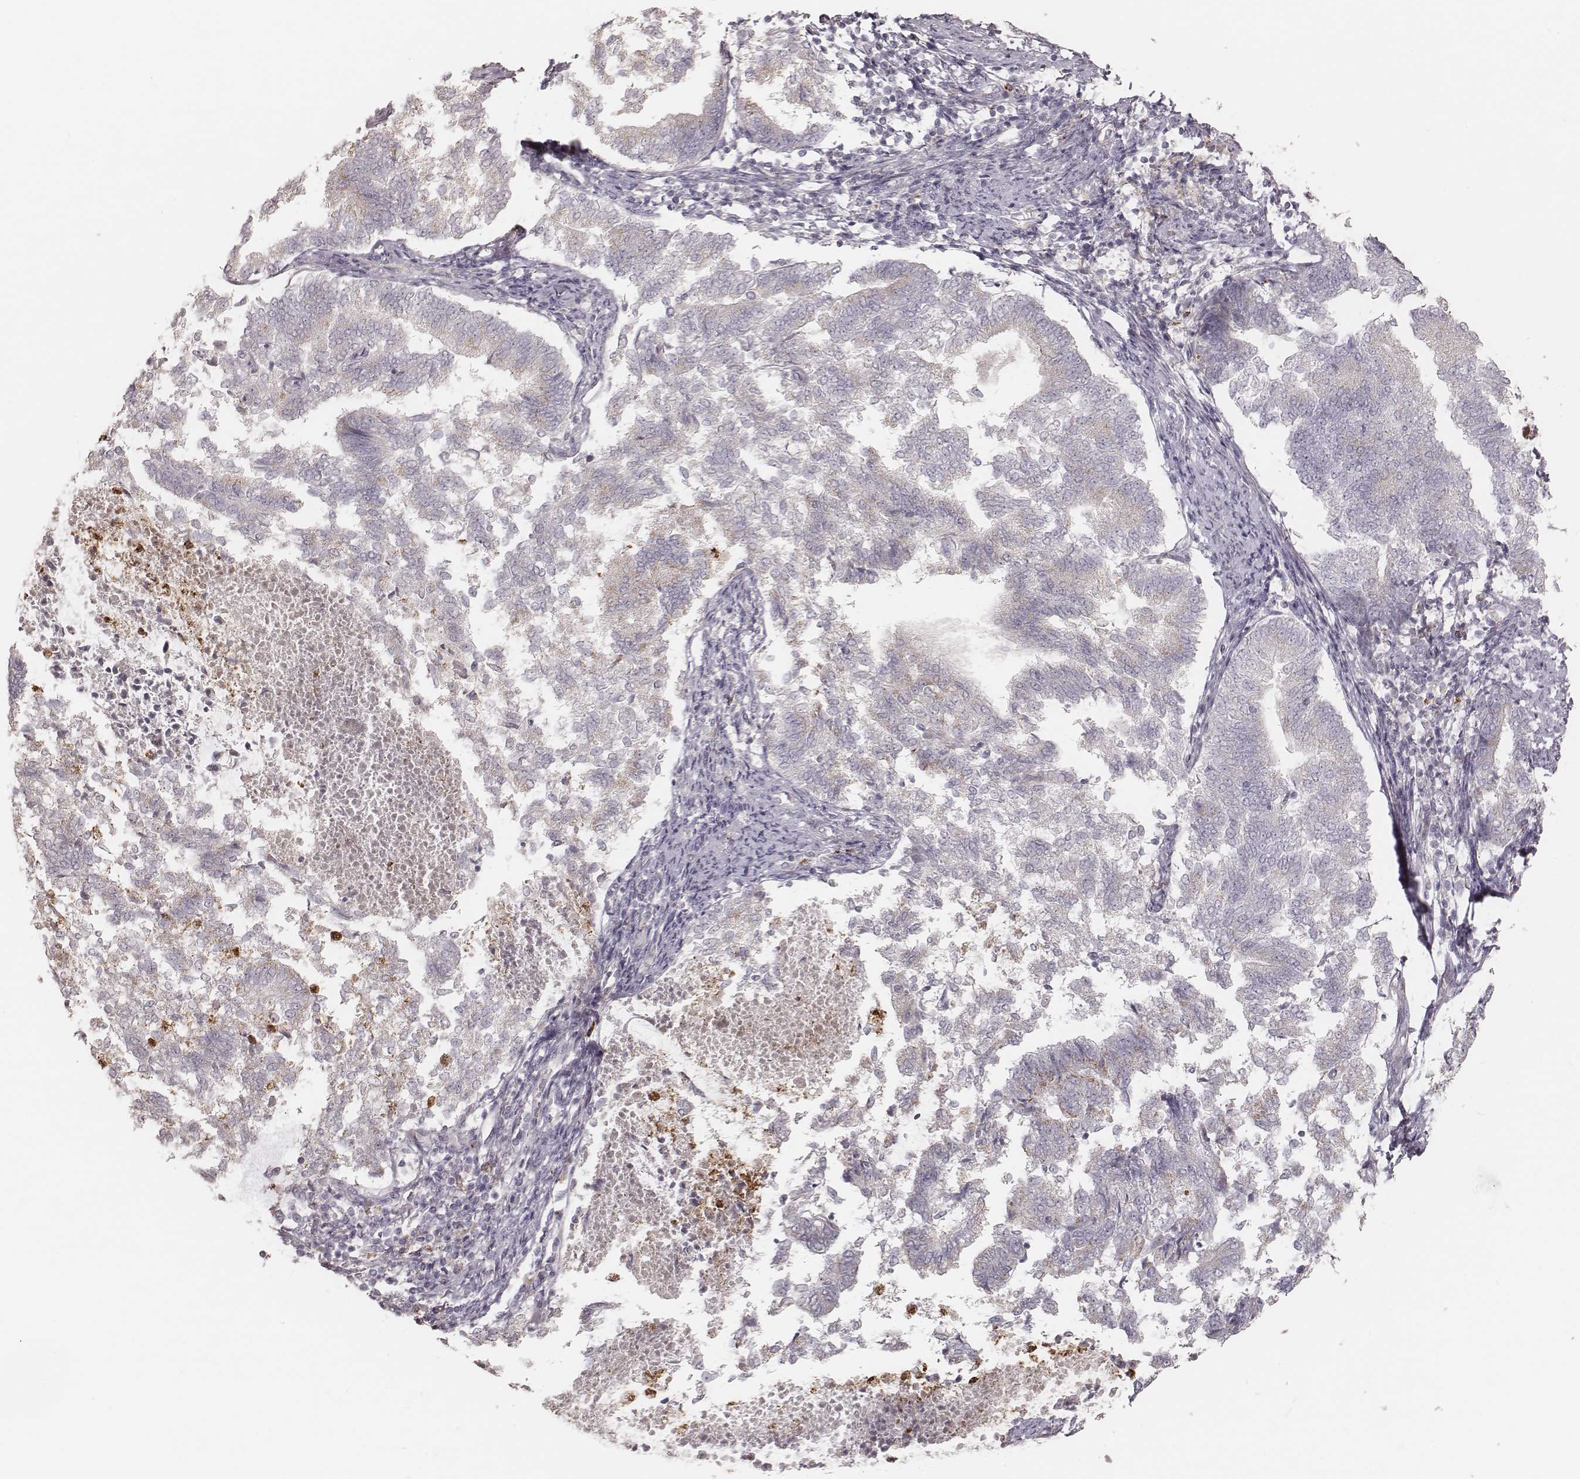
{"staining": {"intensity": "negative", "quantity": "none", "location": "none"}, "tissue": "endometrial cancer", "cell_type": "Tumor cells", "image_type": "cancer", "snomed": [{"axis": "morphology", "description": "Adenocarcinoma, NOS"}, {"axis": "topography", "description": "Endometrium"}], "caption": "IHC of adenocarcinoma (endometrial) reveals no positivity in tumor cells.", "gene": "ABCA7", "patient": {"sex": "female", "age": 65}}